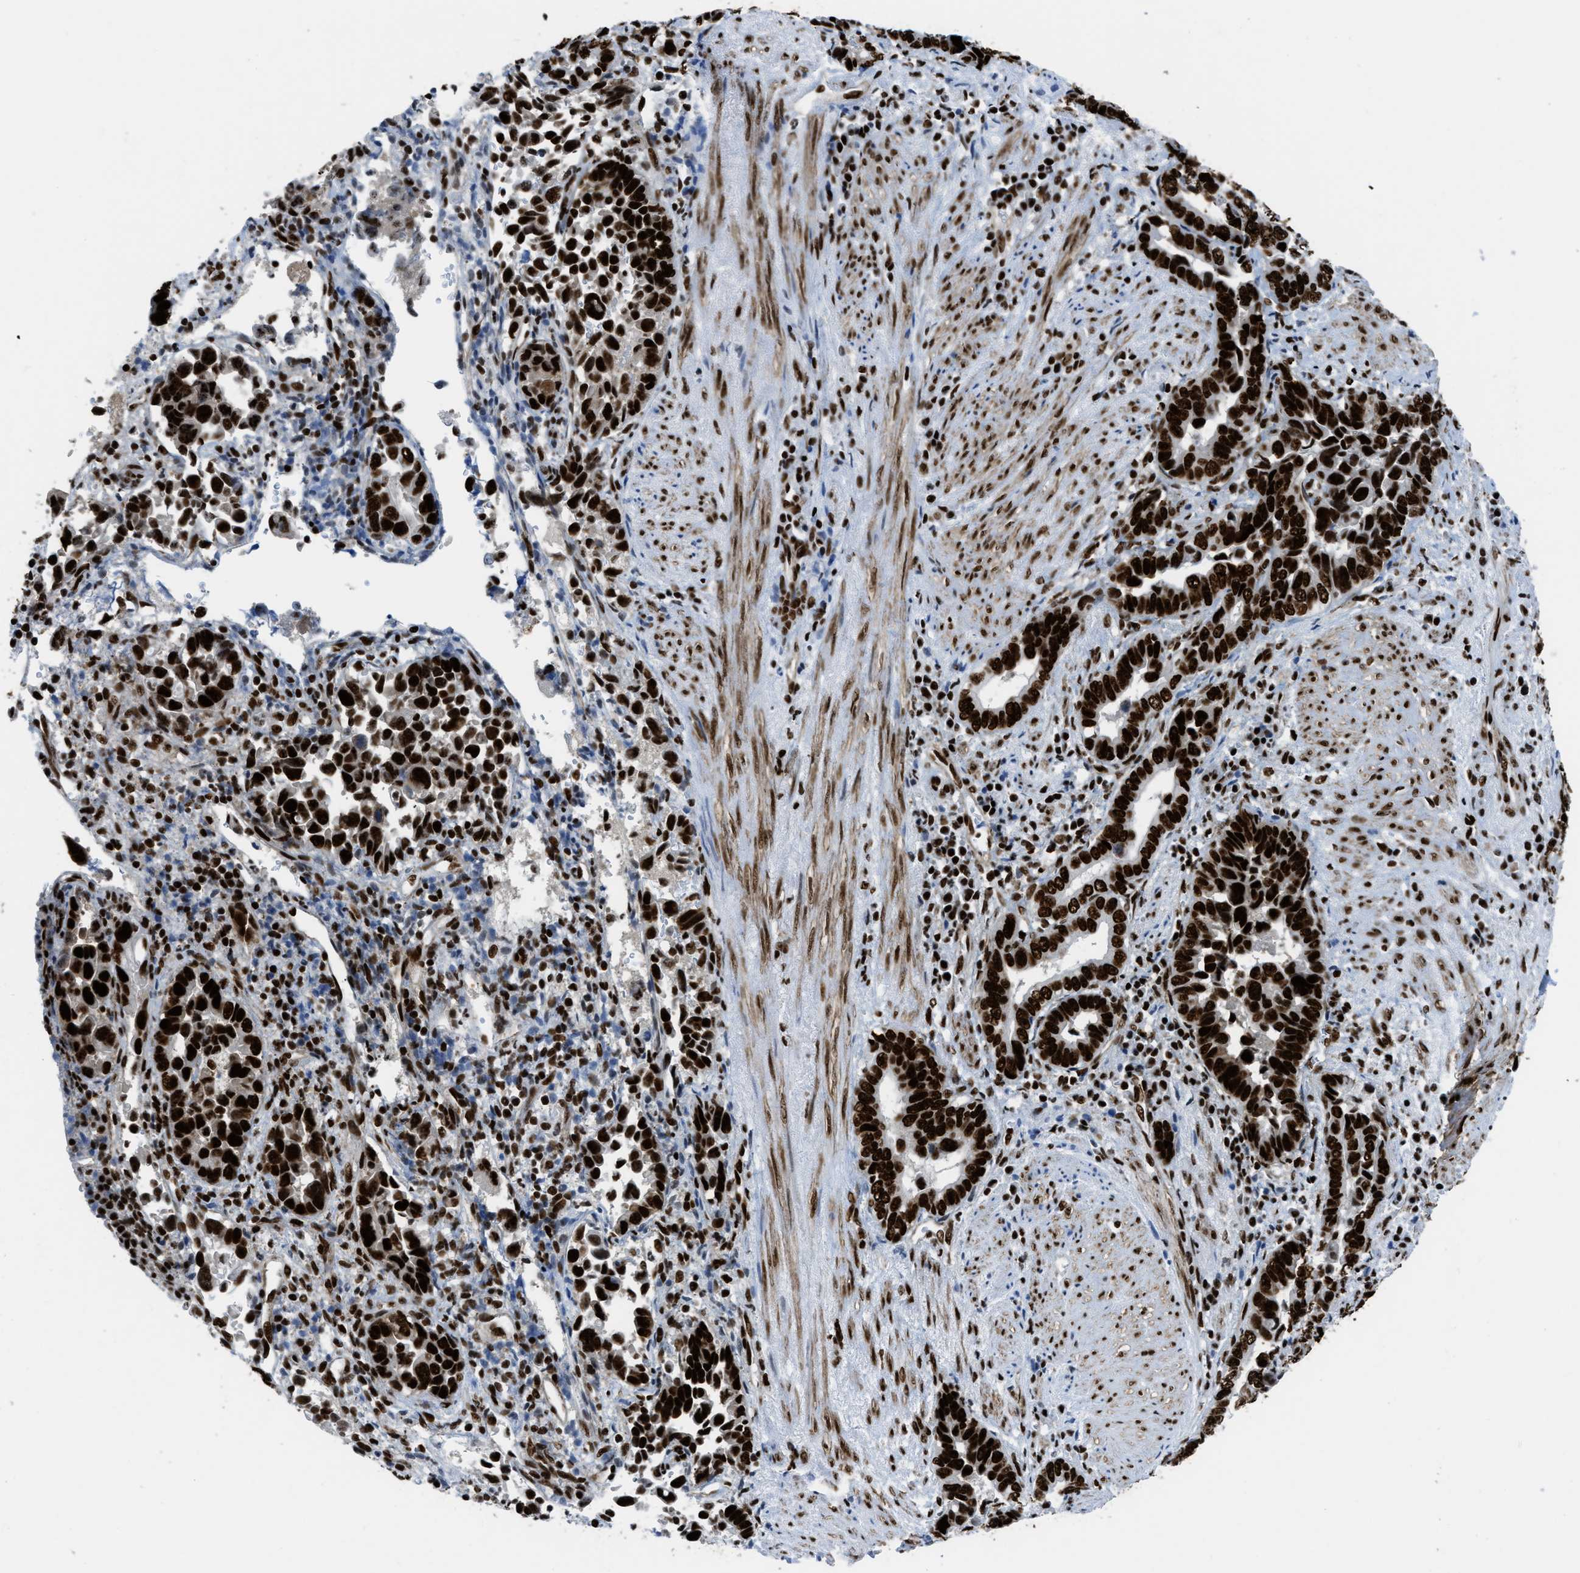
{"staining": {"intensity": "strong", "quantity": ">75%", "location": "nuclear"}, "tissue": "liver cancer", "cell_type": "Tumor cells", "image_type": "cancer", "snomed": [{"axis": "morphology", "description": "Cholangiocarcinoma"}, {"axis": "topography", "description": "Liver"}], "caption": "Human liver cancer stained for a protein (brown) demonstrates strong nuclear positive staining in approximately >75% of tumor cells.", "gene": "ZNF207", "patient": {"sex": "female", "age": 79}}